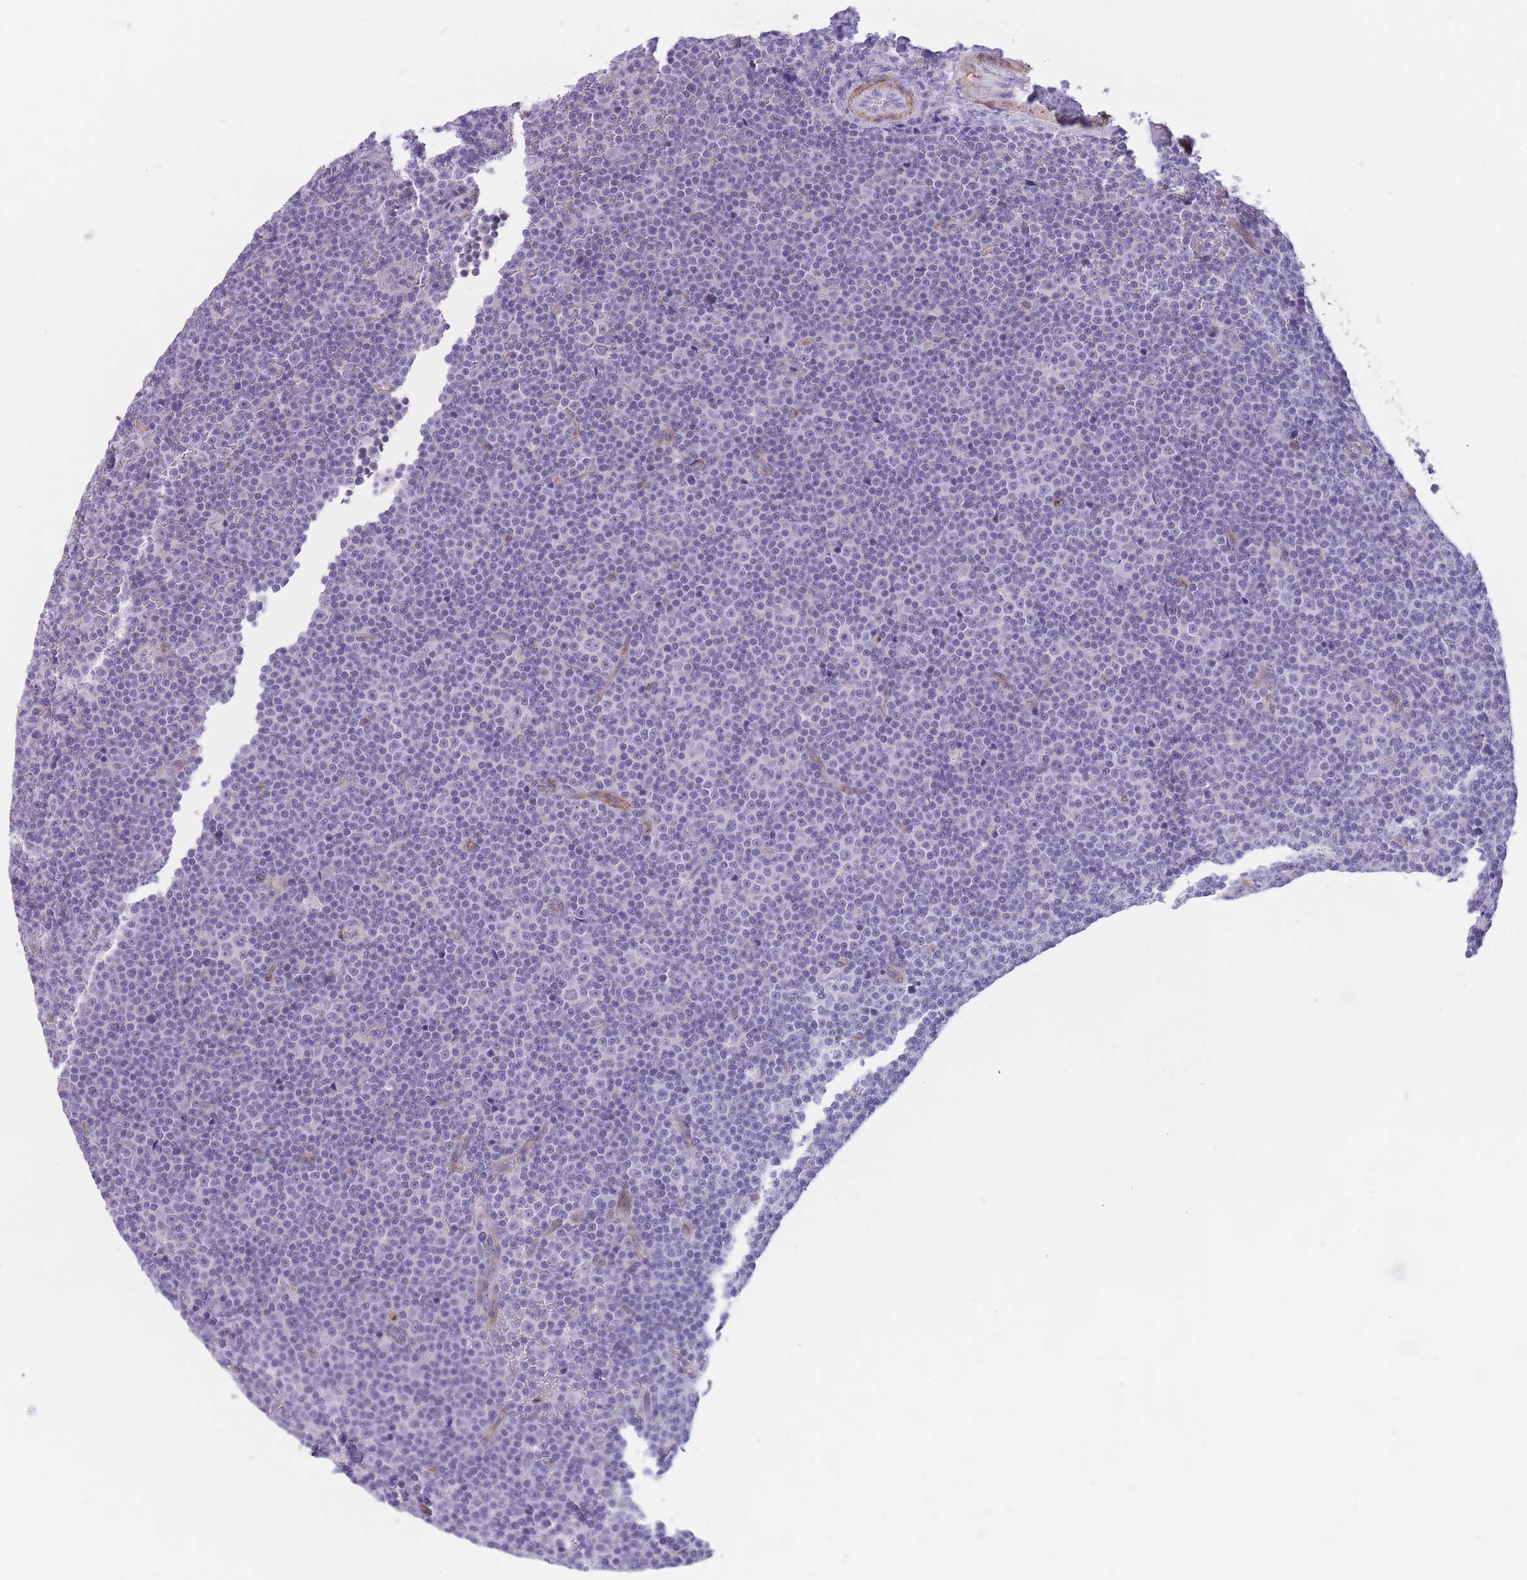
{"staining": {"intensity": "negative", "quantity": "none", "location": "none"}, "tissue": "lymphoma", "cell_type": "Tumor cells", "image_type": "cancer", "snomed": [{"axis": "morphology", "description": "Malignant lymphoma, non-Hodgkin's type, Low grade"}, {"axis": "topography", "description": "Lymph node"}], "caption": "High magnification brightfield microscopy of low-grade malignant lymphoma, non-Hodgkin's type stained with DAB (3,3'-diaminobenzidine) (brown) and counterstained with hematoxylin (blue): tumor cells show no significant positivity.", "gene": "DPYD", "patient": {"sex": "female", "age": 67}}